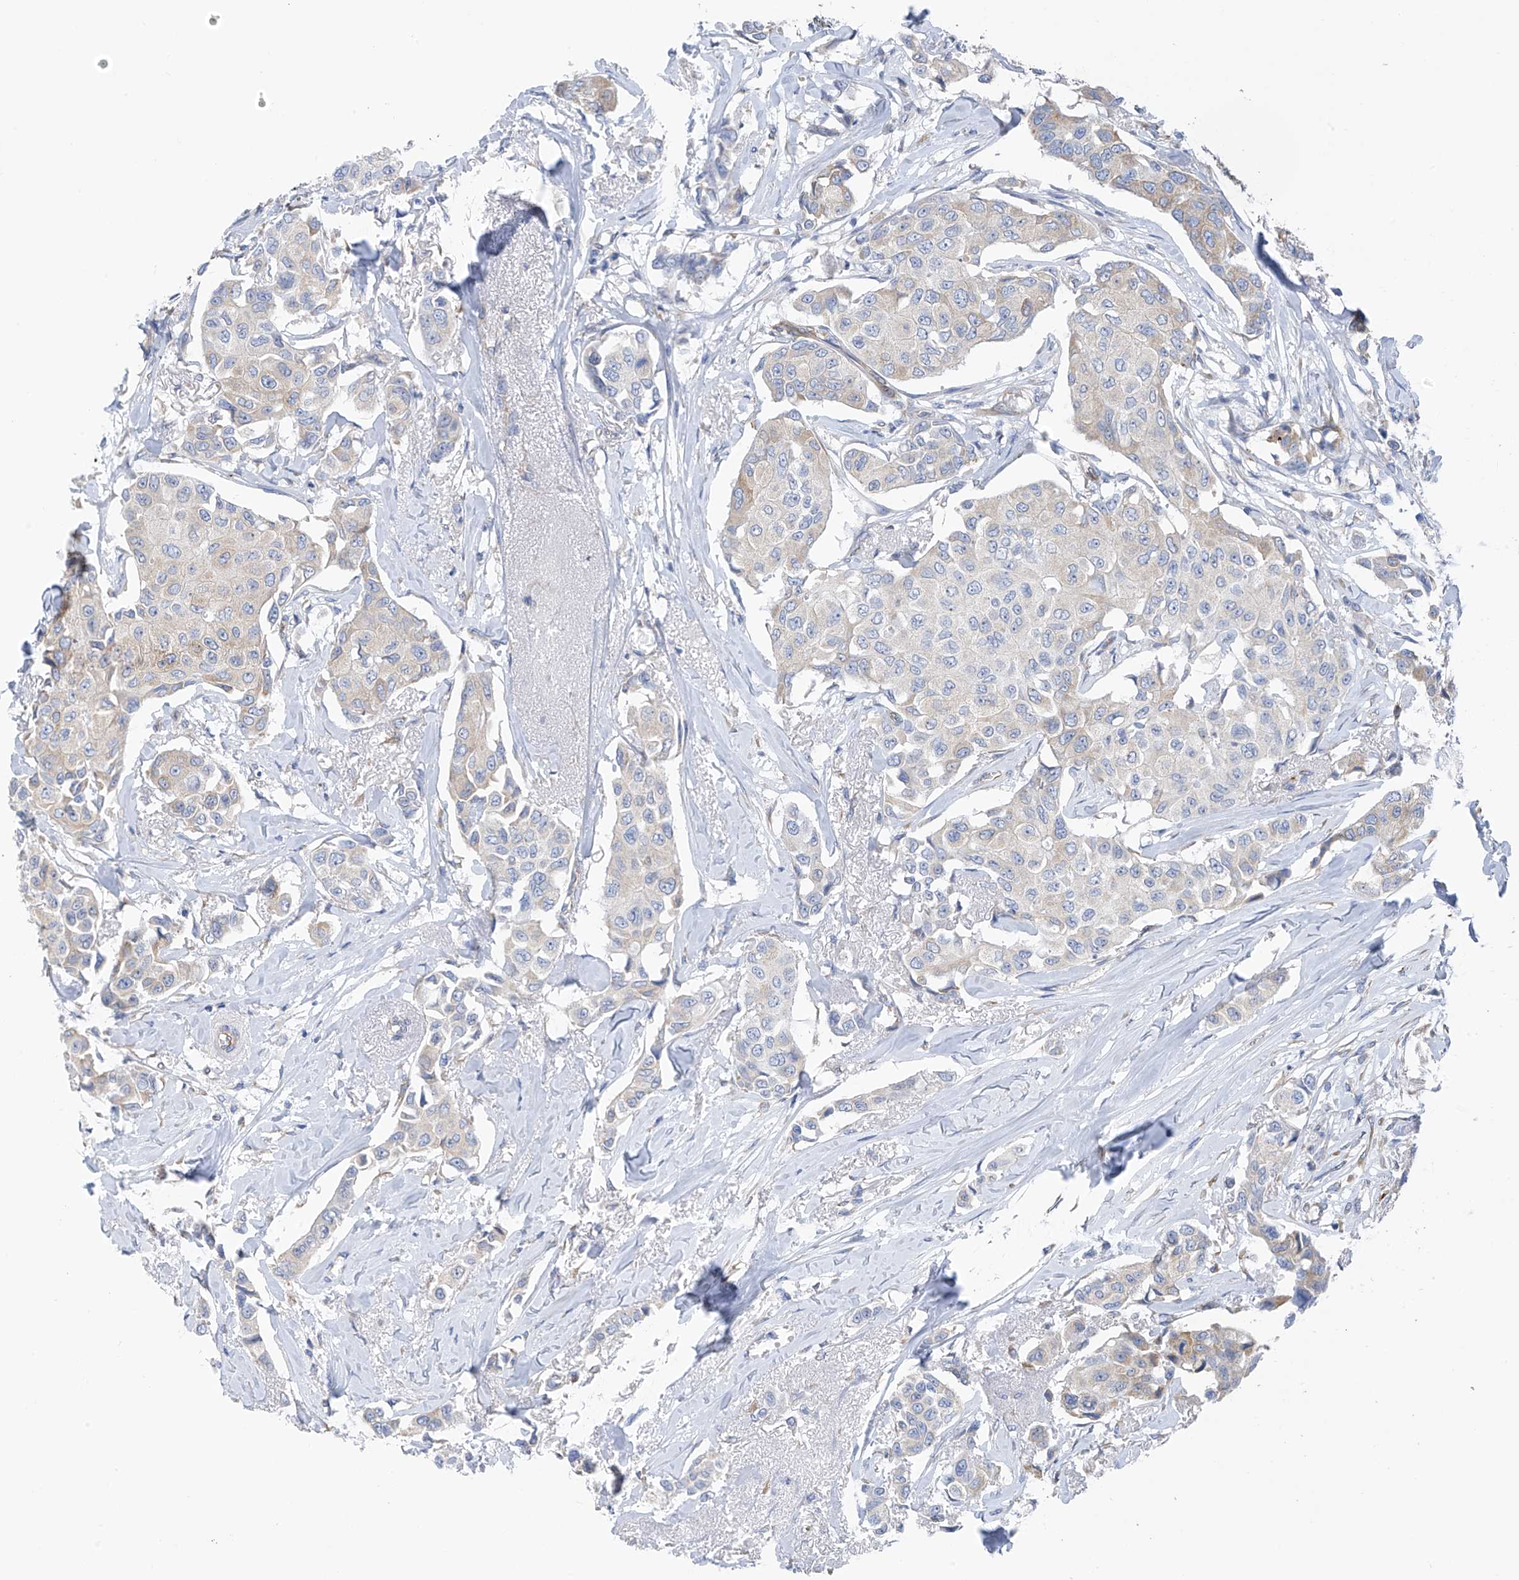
{"staining": {"intensity": "weak", "quantity": "<25%", "location": "cytoplasmic/membranous"}, "tissue": "breast cancer", "cell_type": "Tumor cells", "image_type": "cancer", "snomed": [{"axis": "morphology", "description": "Duct carcinoma"}, {"axis": "topography", "description": "Breast"}], "caption": "Tumor cells show no significant protein staining in breast cancer.", "gene": "RCN2", "patient": {"sex": "female", "age": 80}}